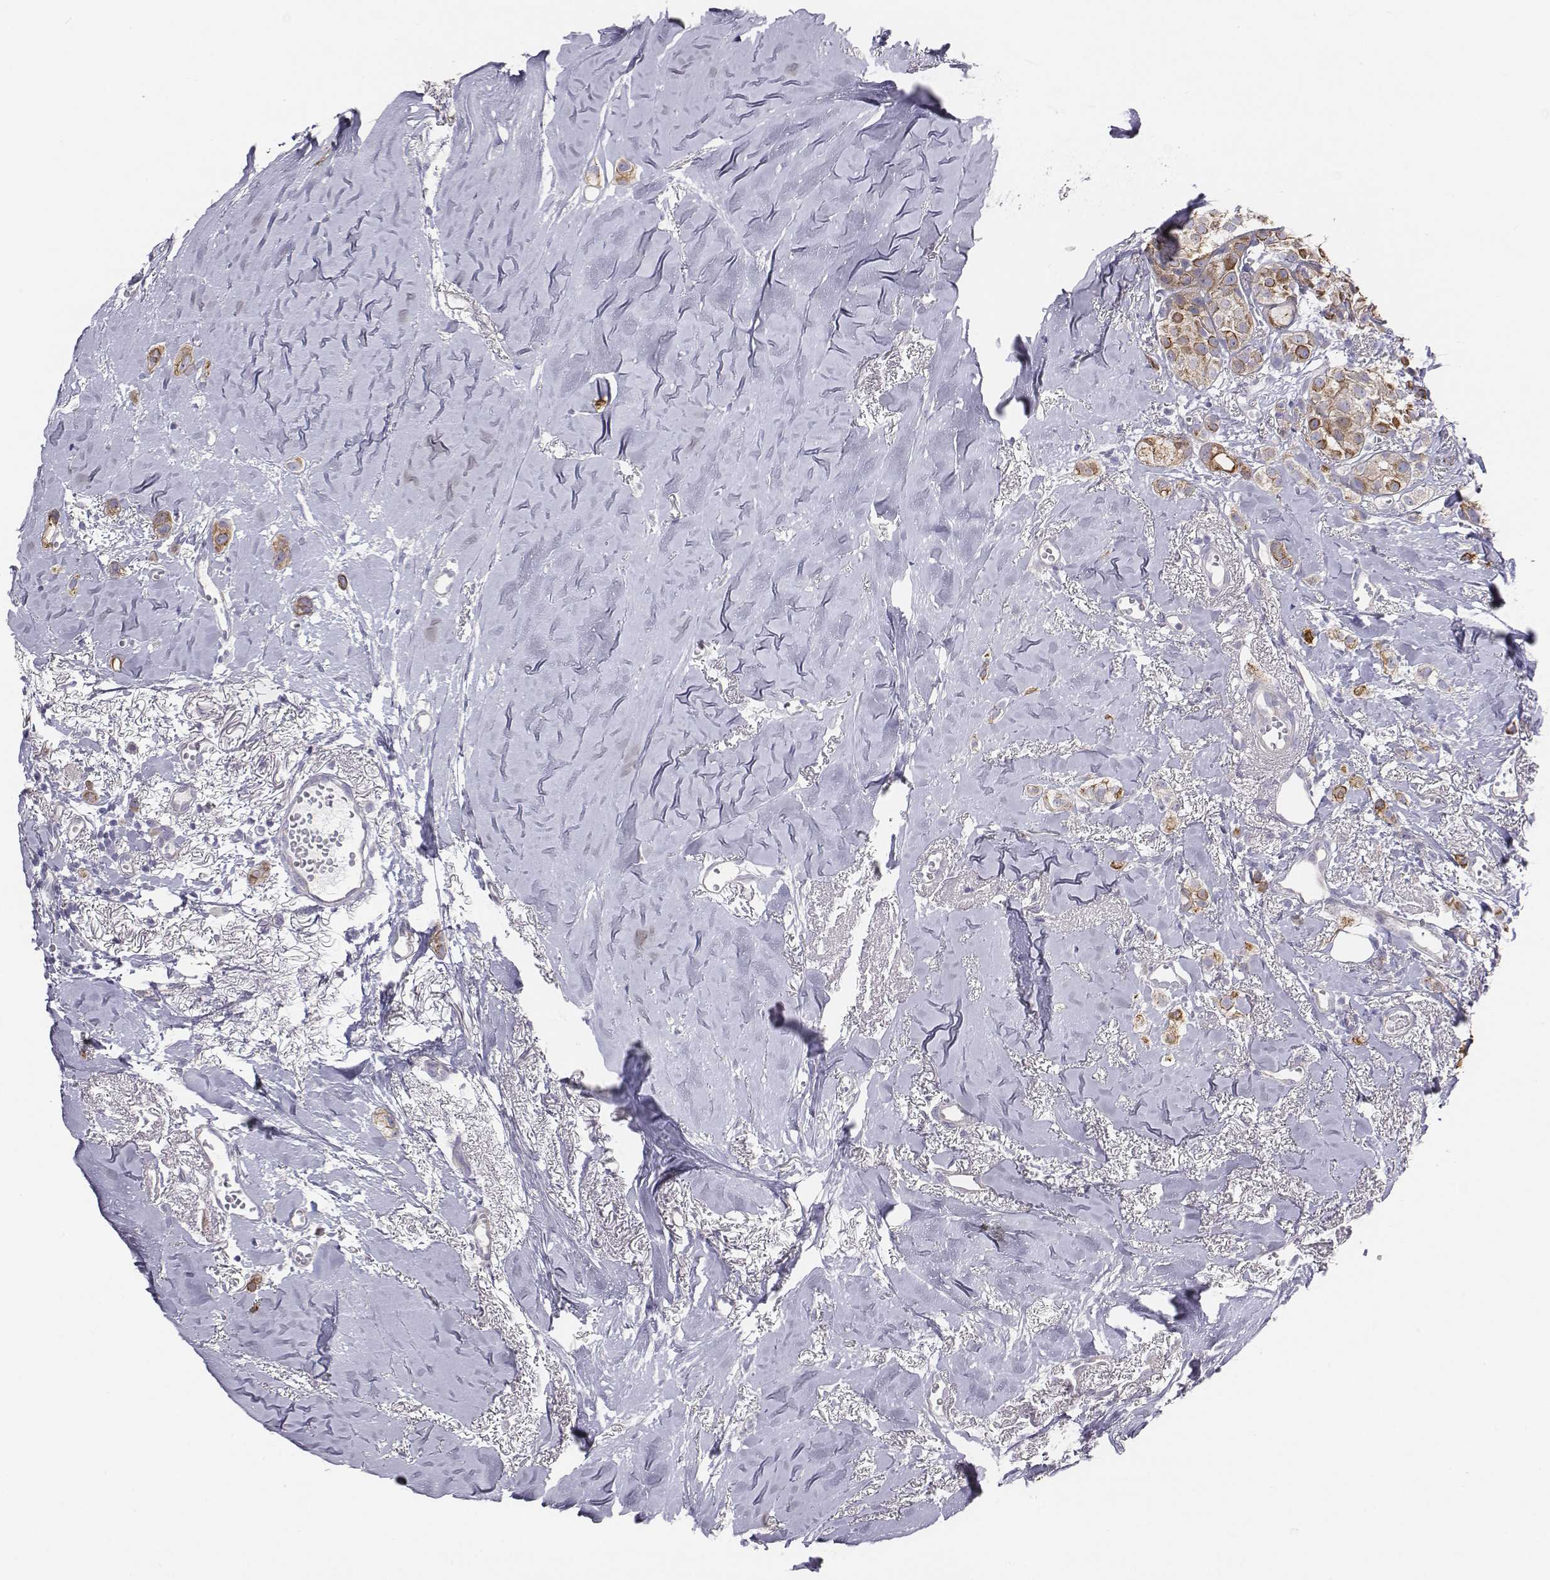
{"staining": {"intensity": "moderate", "quantity": "25%-75%", "location": "cytoplasmic/membranous"}, "tissue": "breast cancer", "cell_type": "Tumor cells", "image_type": "cancer", "snomed": [{"axis": "morphology", "description": "Duct carcinoma"}, {"axis": "topography", "description": "Breast"}], "caption": "Infiltrating ductal carcinoma (breast) was stained to show a protein in brown. There is medium levels of moderate cytoplasmic/membranous positivity in approximately 25%-75% of tumor cells. Using DAB (brown) and hematoxylin (blue) stains, captured at high magnification using brightfield microscopy.", "gene": "CHST14", "patient": {"sex": "female", "age": 85}}